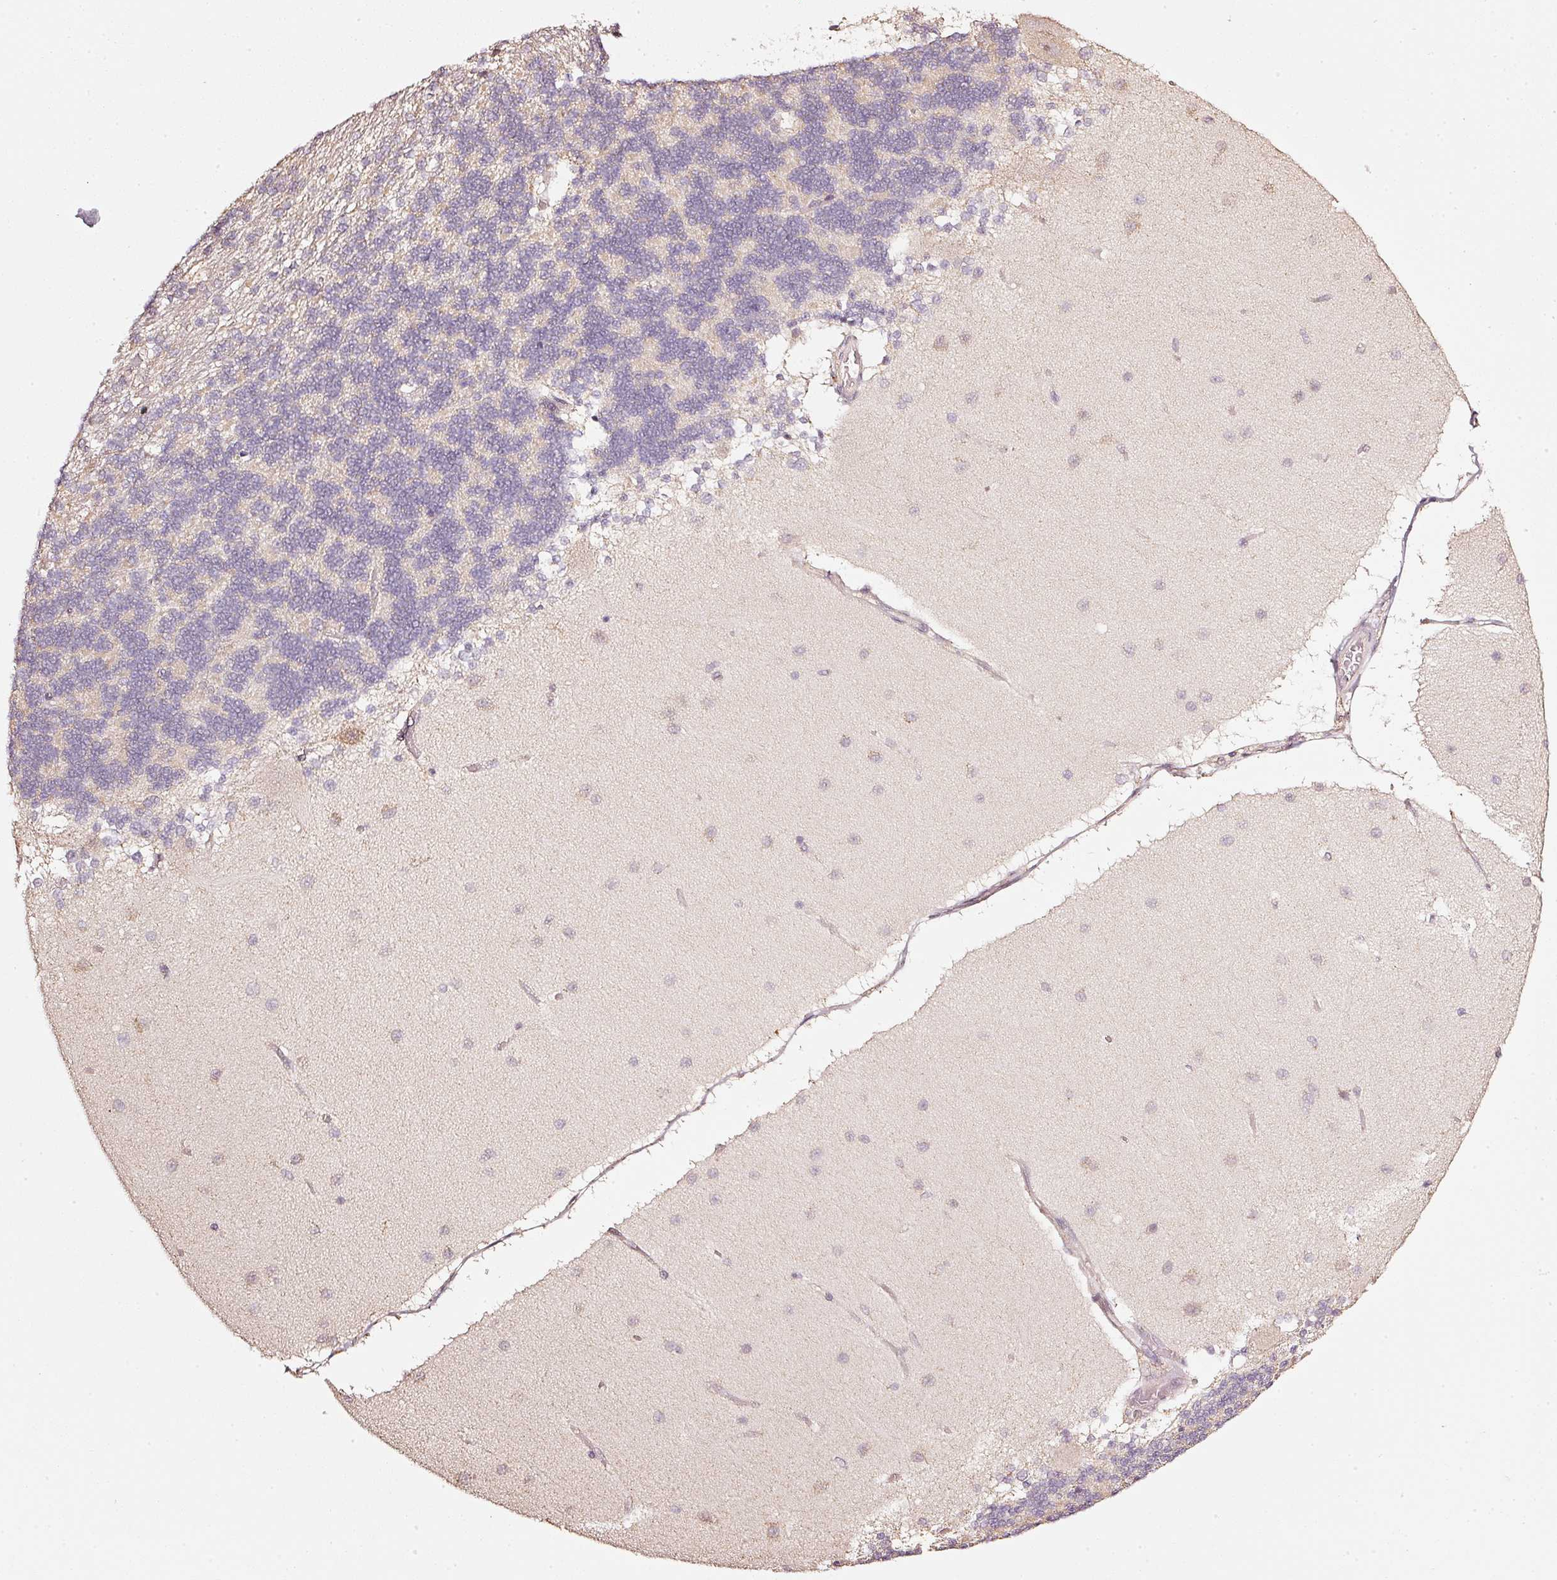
{"staining": {"intensity": "negative", "quantity": "none", "location": "none"}, "tissue": "cerebellum", "cell_type": "Cells in granular layer", "image_type": "normal", "snomed": [{"axis": "morphology", "description": "Normal tissue, NOS"}, {"axis": "topography", "description": "Cerebellum"}], "caption": "Immunohistochemical staining of normal cerebellum exhibits no significant positivity in cells in granular layer.", "gene": "RAB35", "patient": {"sex": "female", "age": 54}}